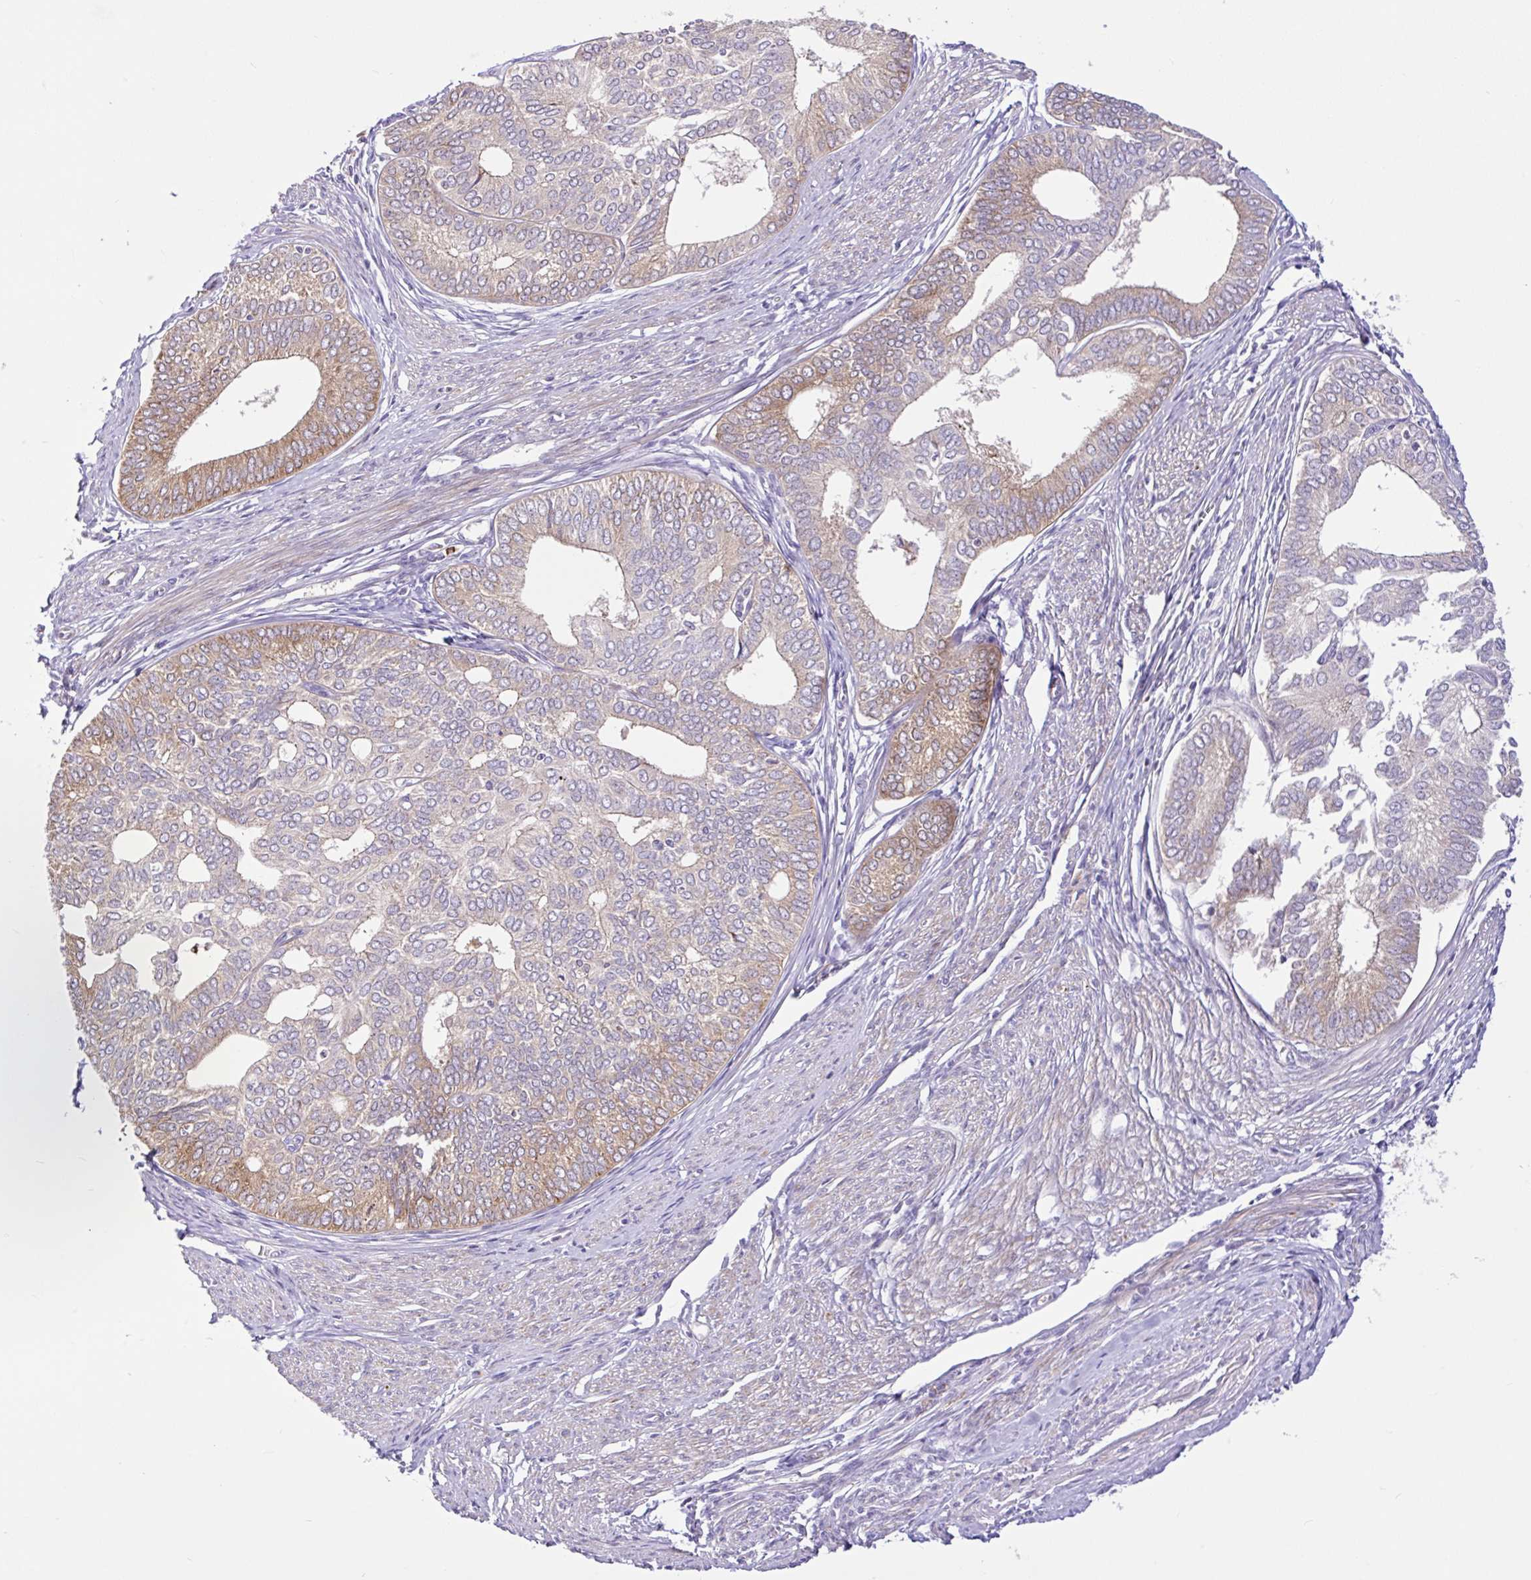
{"staining": {"intensity": "strong", "quantity": "25%-75%", "location": "cytoplasmic/membranous"}, "tissue": "endometrial cancer", "cell_type": "Tumor cells", "image_type": "cancer", "snomed": [{"axis": "morphology", "description": "Adenocarcinoma, NOS"}, {"axis": "topography", "description": "Endometrium"}], "caption": "Immunohistochemical staining of human adenocarcinoma (endometrial) exhibits strong cytoplasmic/membranous protein positivity in approximately 25%-75% of tumor cells.", "gene": "NTPCR", "patient": {"sex": "female", "age": 75}}